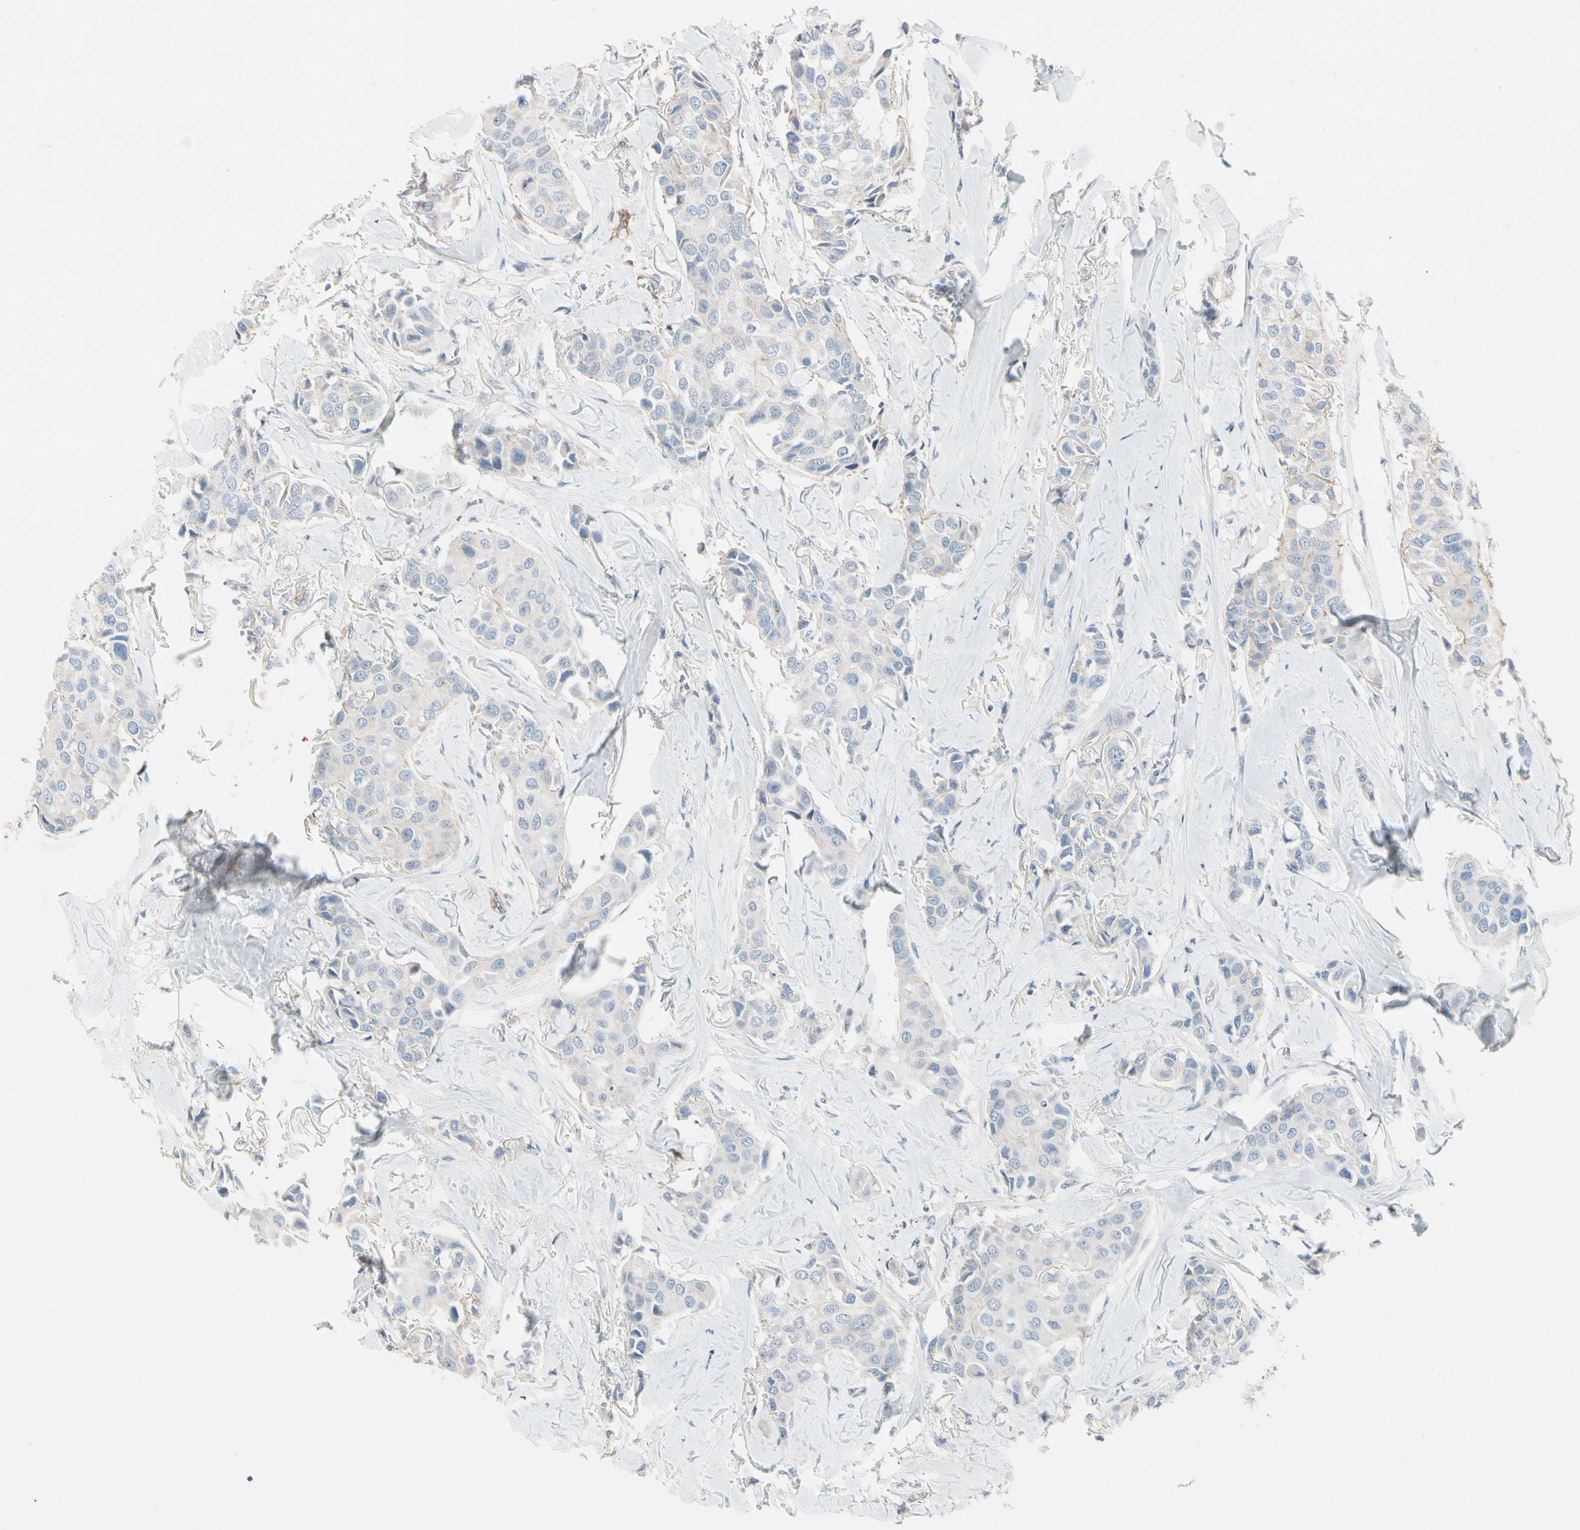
{"staining": {"intensity": "weak", "quantity": "<25%", "location": "cytoplasmic/membranous"}, "tissue": "breast cancer", "cell_type": "Tumor cells", "image_type": "cancer", "snomed": [{"axis": "morphology", "description": "Duct carcinoma"}, {"axis": "topography", "description": "Breast"}], "caption": "Protein analysis of intraductal carcinoma (breast) reveals no significant positivity in tumor cells.", "gene": "ITGA3", "patient": {"sex": "female", "age": 80}}